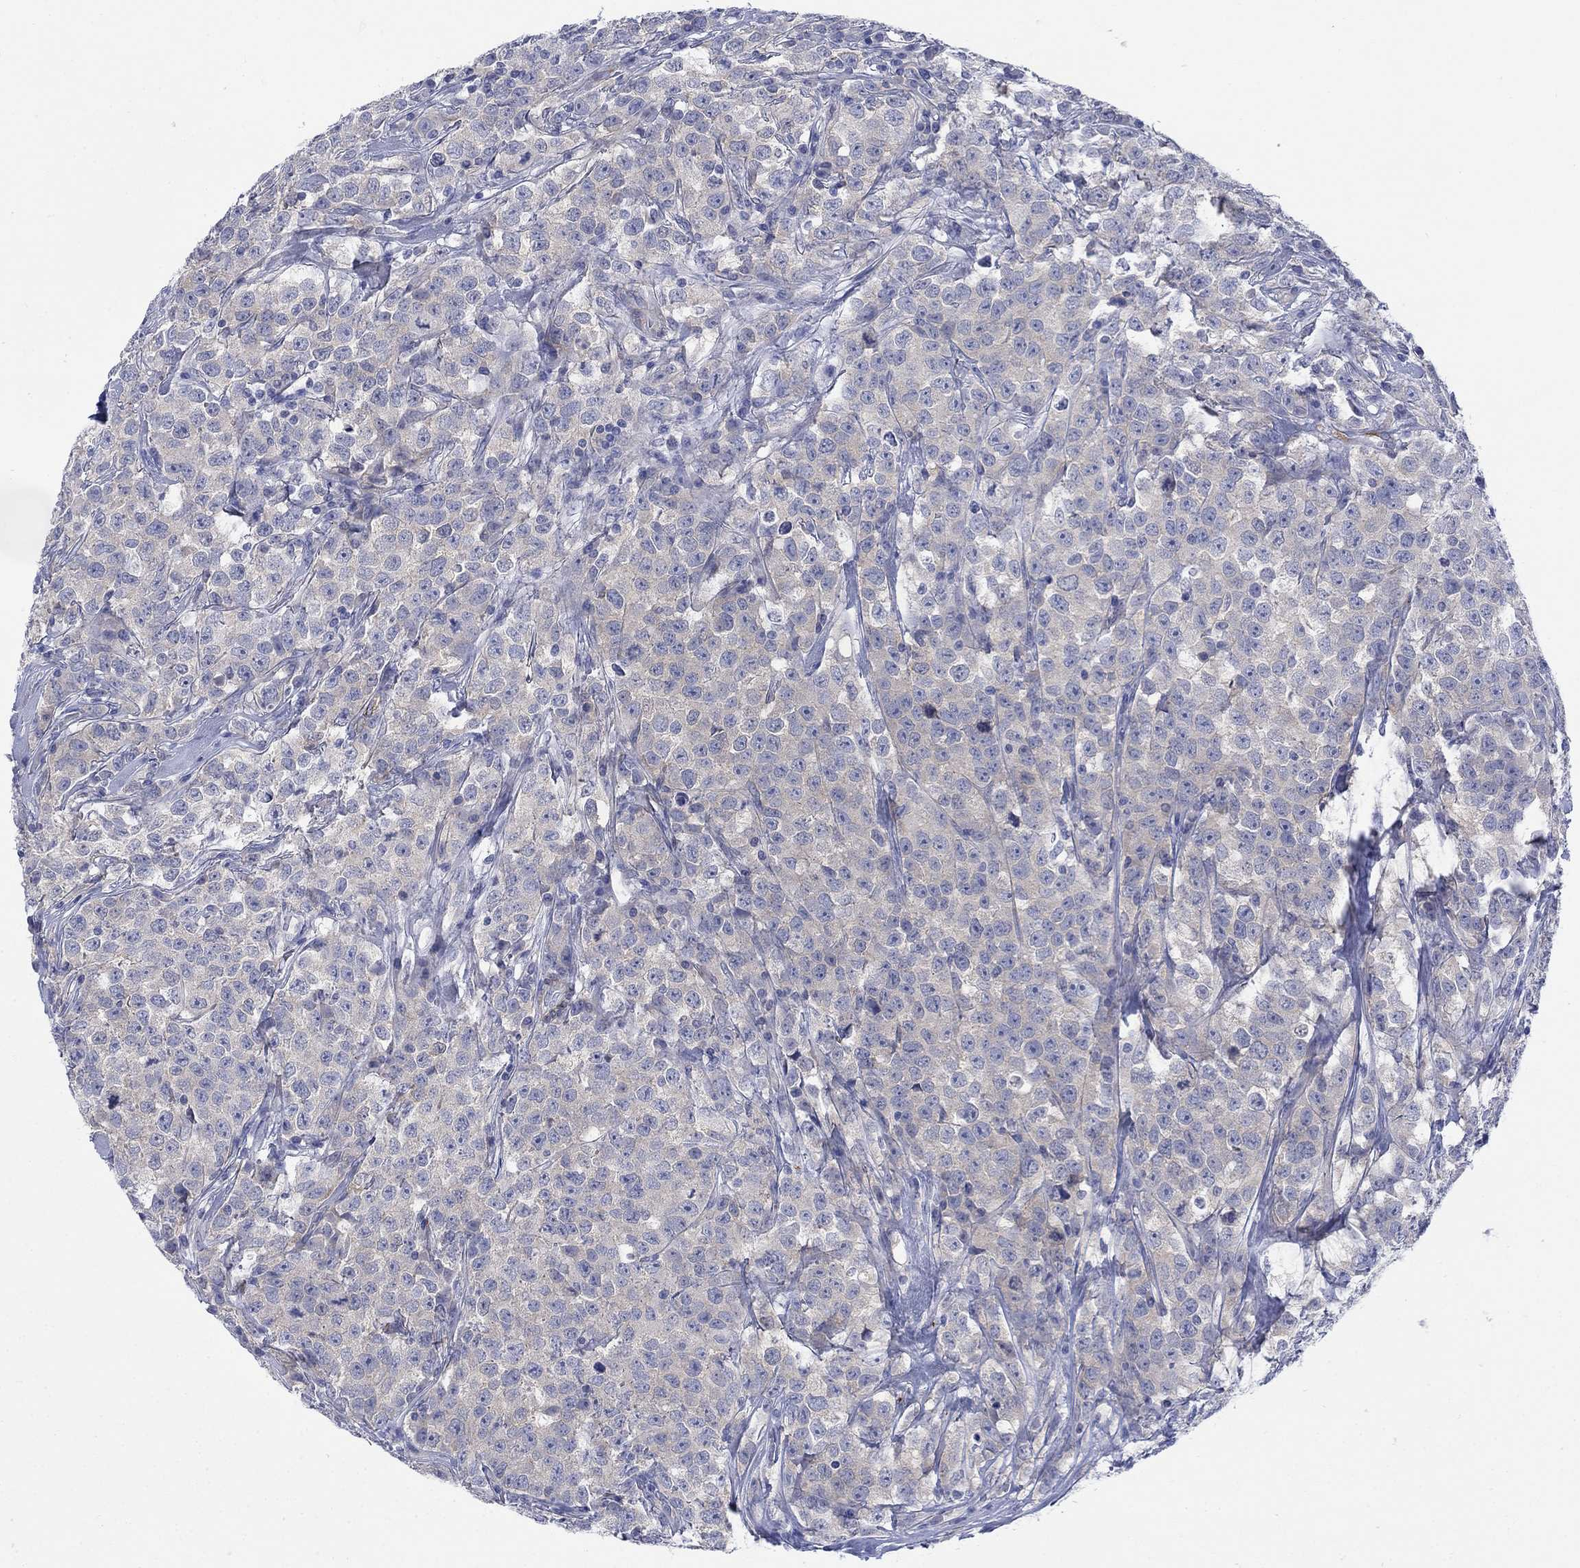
{"staining": {"intensity": "negative", "quantity": "none", "location": "none"}, "tissue": "testis cancer", "cell_type": "Tumor cells", "image_type": "cancer", "snomed": [{"axis": "morphology", "description": "Seminoma, NOS"}, {"axis": "topography", "description": "Testis"}], "caption": "This is an immunohistochemistry (IHC) image of human testis cancer (seminoma). There is no expression in tumor cells.", "gene": "PTPRZ1", "patient": {"sex": "male", "age": 59}}